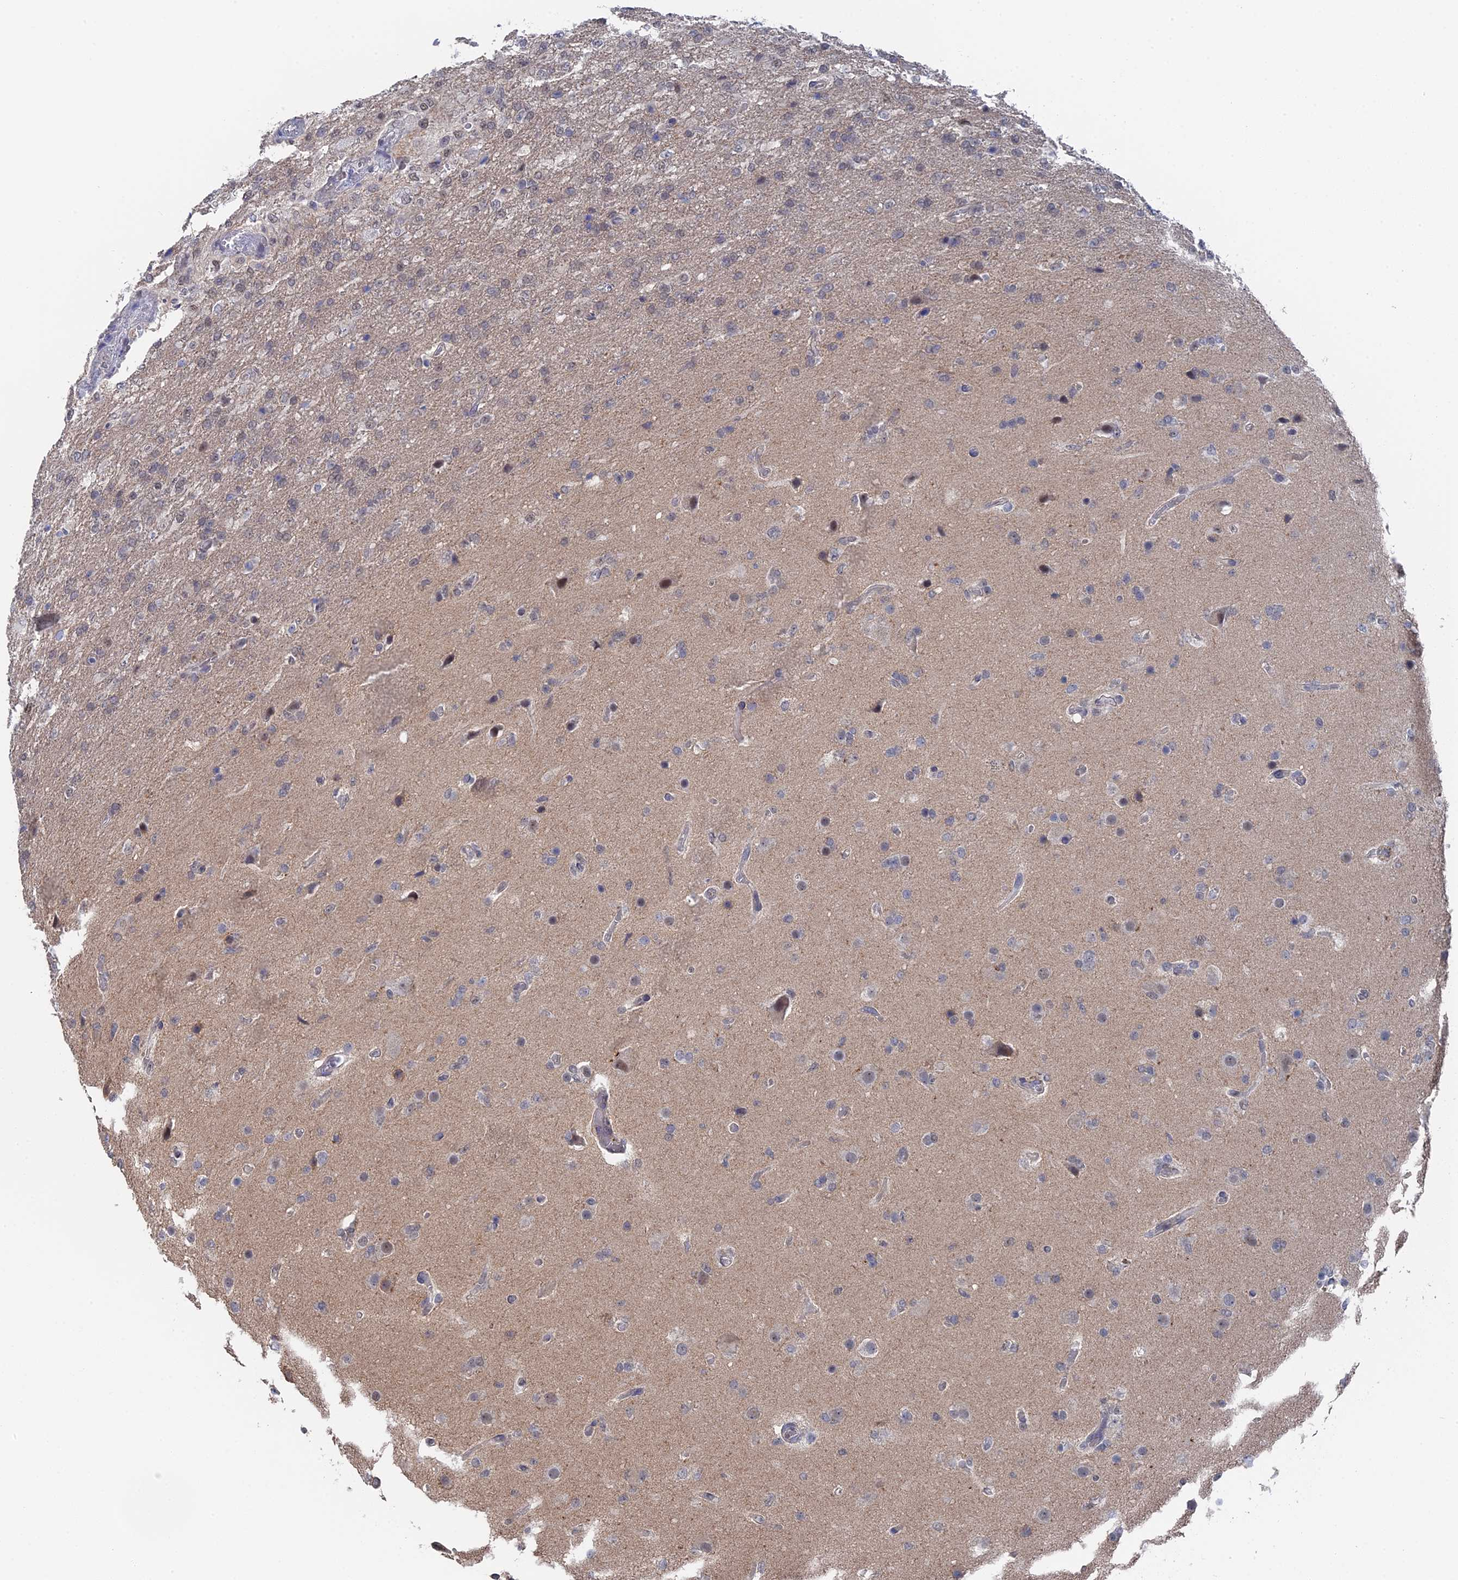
{"staining": {"intensity": "weak", "quantity": "<25%", "location": "nuclear"}, "tissue": "glioma", "cell_type": "Tumor cells", "image_type": "cancer", "snomed": [{"axis": "morphology", "description": "Glioma, malignant, High grade"}, {"axis": "topography", "description": "Brain"}], "caption": "Image shows no protein staining in tumor cells of malignant glioma (high-grade) tissue. Nuclei are stained in blue.", "gene": "TSSC4", "patient": {"sex": "female", "age": 74}}